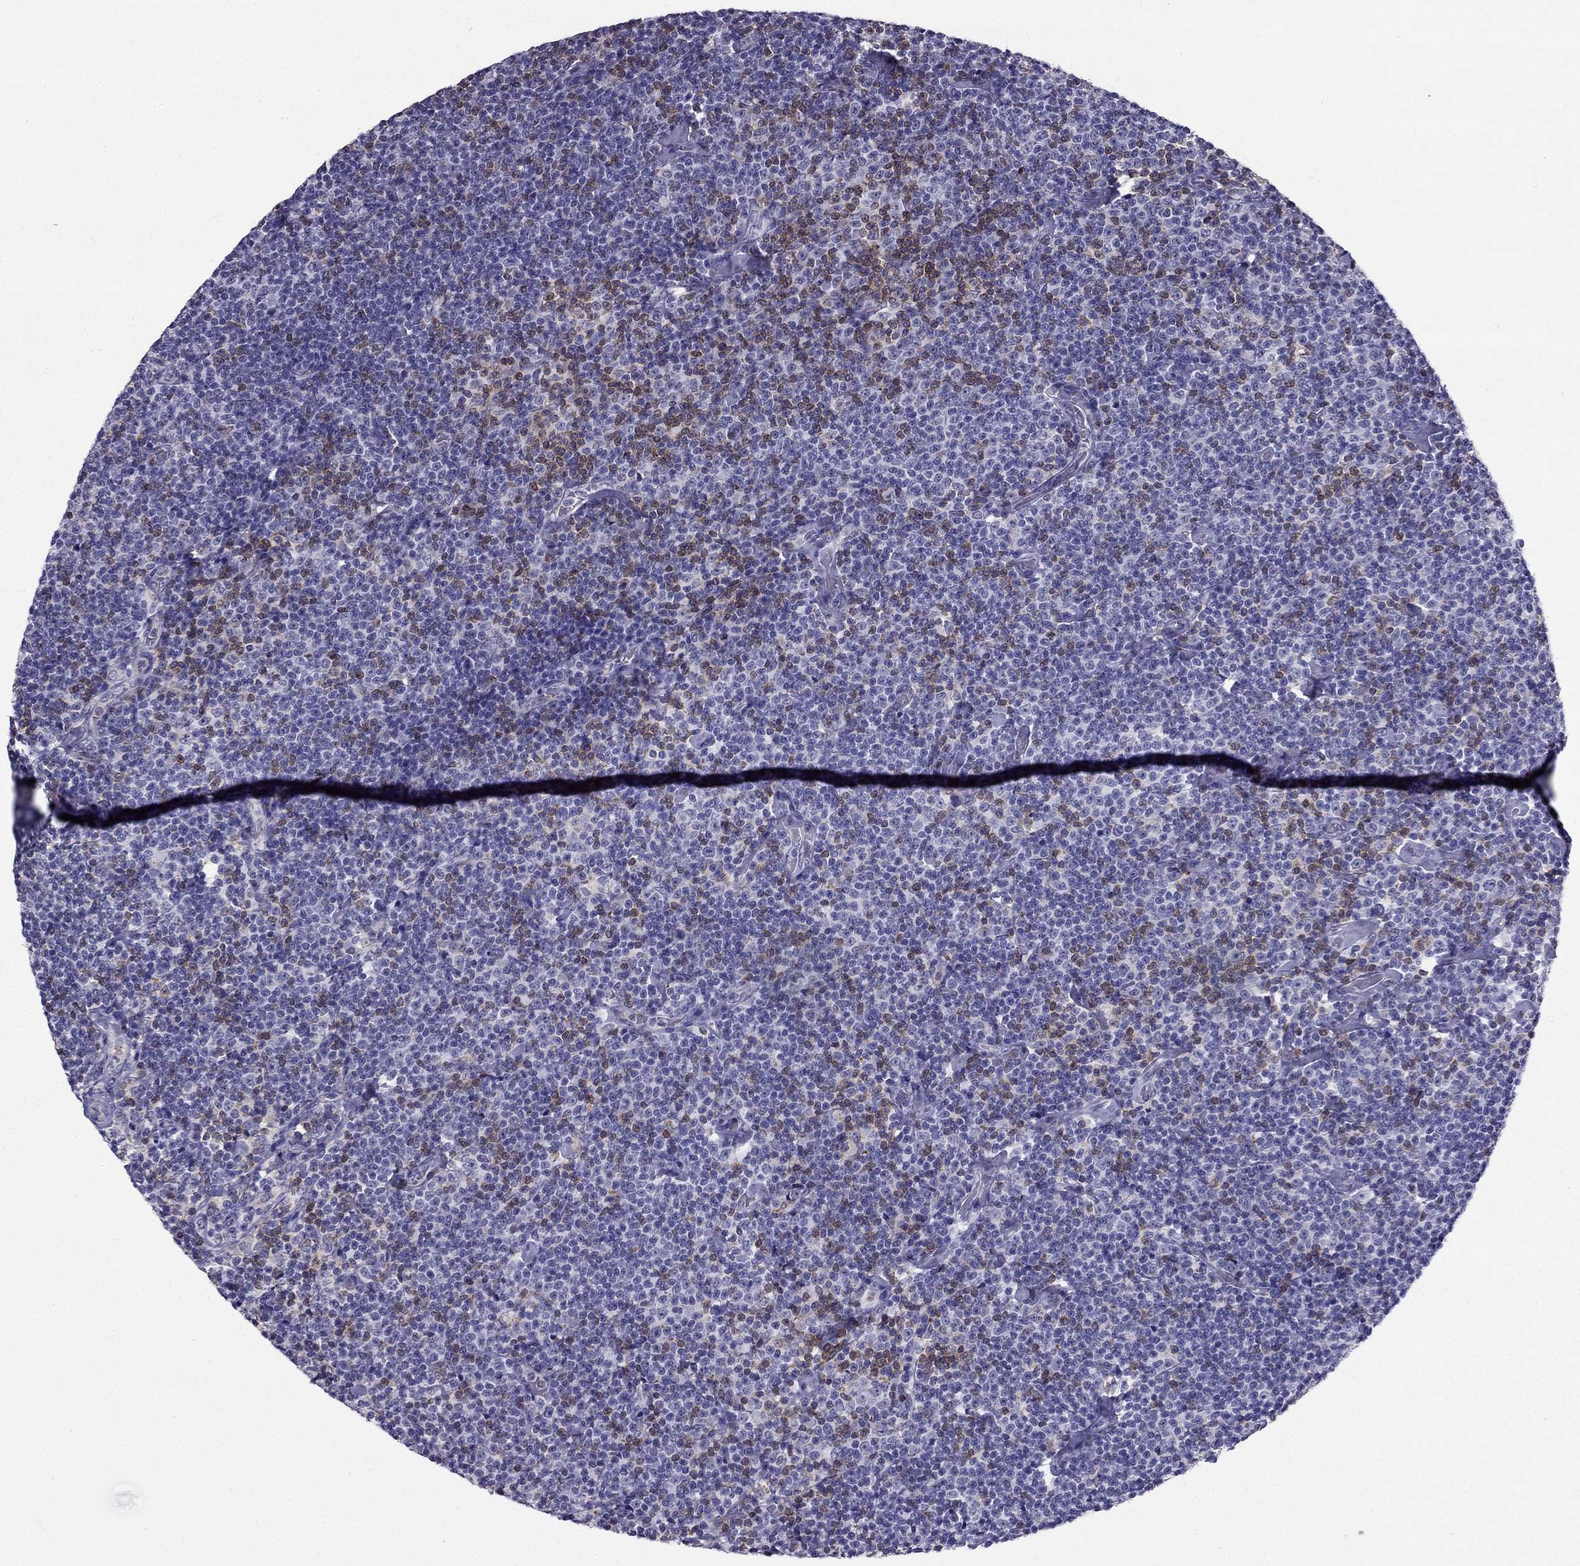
{"staining": {"intensity": "negative", "quantity": "none", "location": "none"}, "tissue": "lymphoma", "cell_type": "Tumor cells", "image_type": "cancer", "snomed": [{"axis": "morphology", "description": "Malignant lymphoma, non-Hodgkin's type, Low grade"}, {"axis": "topography", "description": "Lymph node"}], "caption": "Immunohistochemical staining of human lymphoma reveals no significant staining in tumor cells. The staining is performed using DAB (3,3'-diaminobenzidine) brown chromogen with nuclei counter-stained in using hematoxylin.", "gene": "AAK1", "patient": {"sex": "male", "age": 81}}